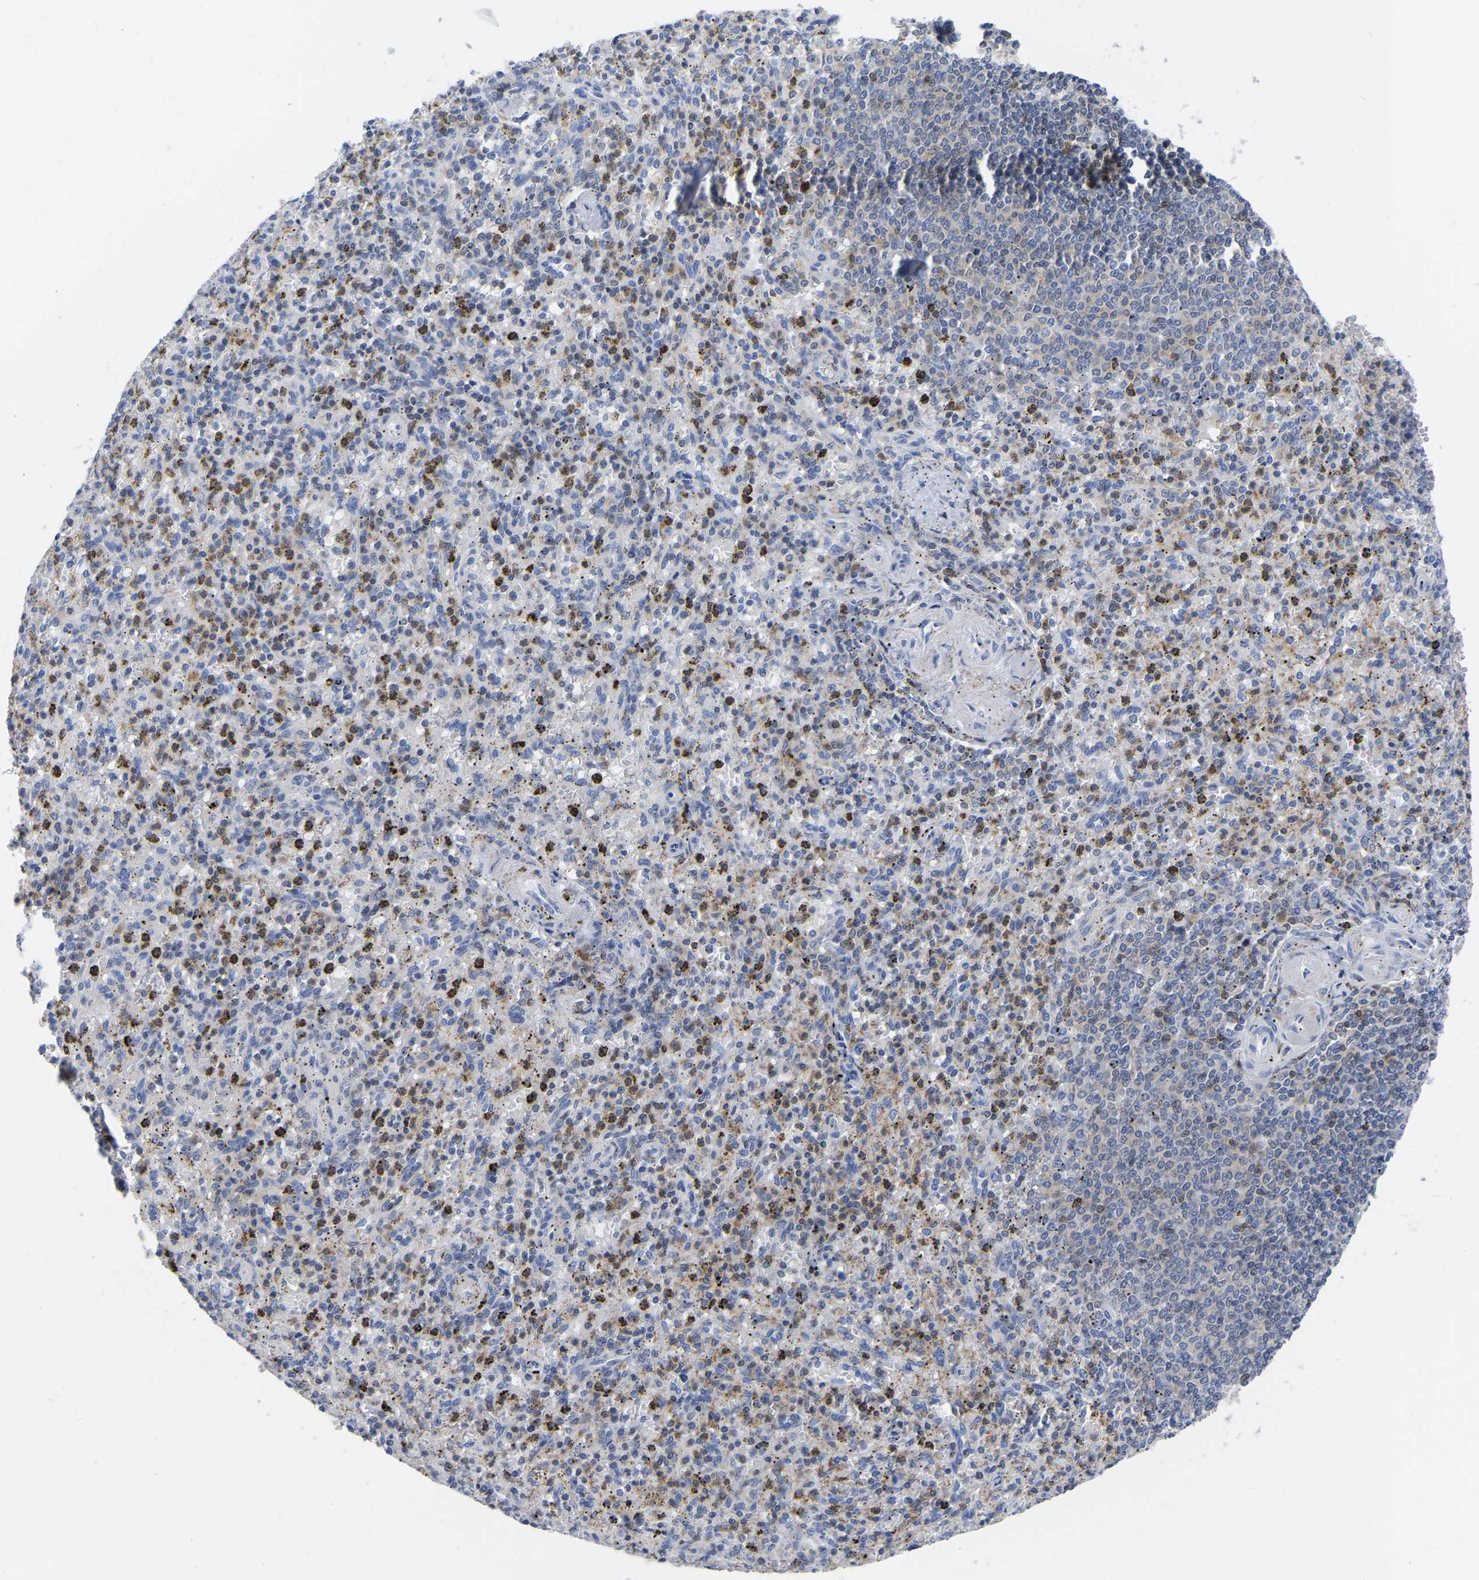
{"staining": {"intensity": "weak", "quantity": "25%-75%", "location": "cytoplasmic/membranous"}, "tissue": "spleen", "cell_type": "Cells in red pulp", "image_type": "normal", "snomed": [{"axis": "morphology", "description": "Normal tissue, NOS"}, {"axis": "topography", "description": "Spleen"}], "caption": "Immunohistochemical staining of unremarkable spleen reveals weak cytoplasmic/membranous protein positivity in about 25%-75% of cells in red pulp.", "gene": "PTPN7", "patient": {"sex": "male", "age": 72}}